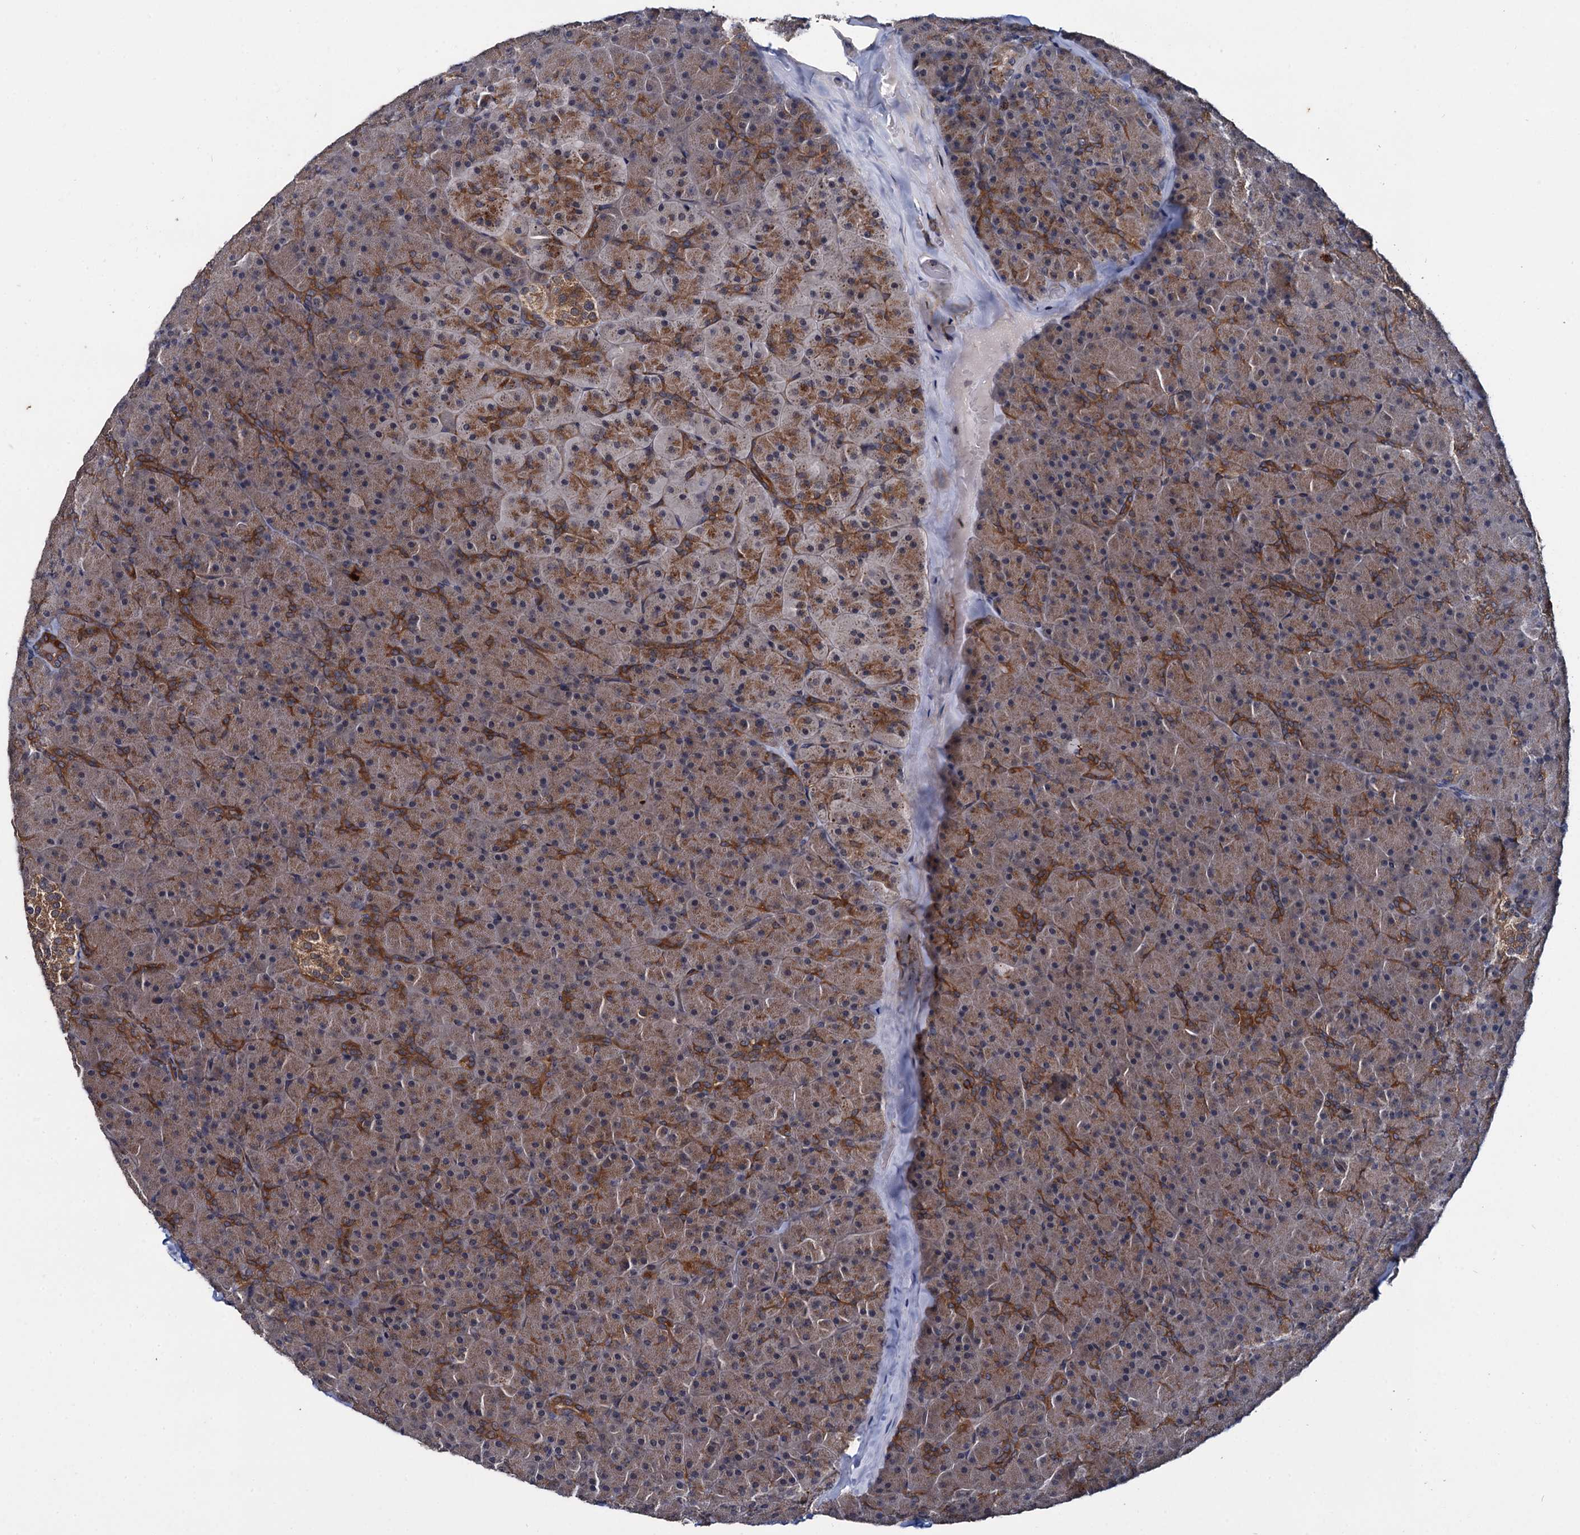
{"staining": {"intensity": "moderate", "quantity": ">75%", "location": "cytoplasmic/membranous"}, "tissue": "pancreas", "cell_type": "Exocrine glandular cells", "image_type": "normal", "snomed": [{"axis": "morphology", "description": "Normal tissue, NOS"}, {"axis": "topography", "description": "Pancreas"}], "caption": "The micrograph shows immunohistochemical staining of normal pancreas. There is moderate cytoplasmic/membranous staining is present in about >75% of exocrine glandular cells.", "gene": "ARHGAP42", "patient": {"sex": "male", "age": 36}}